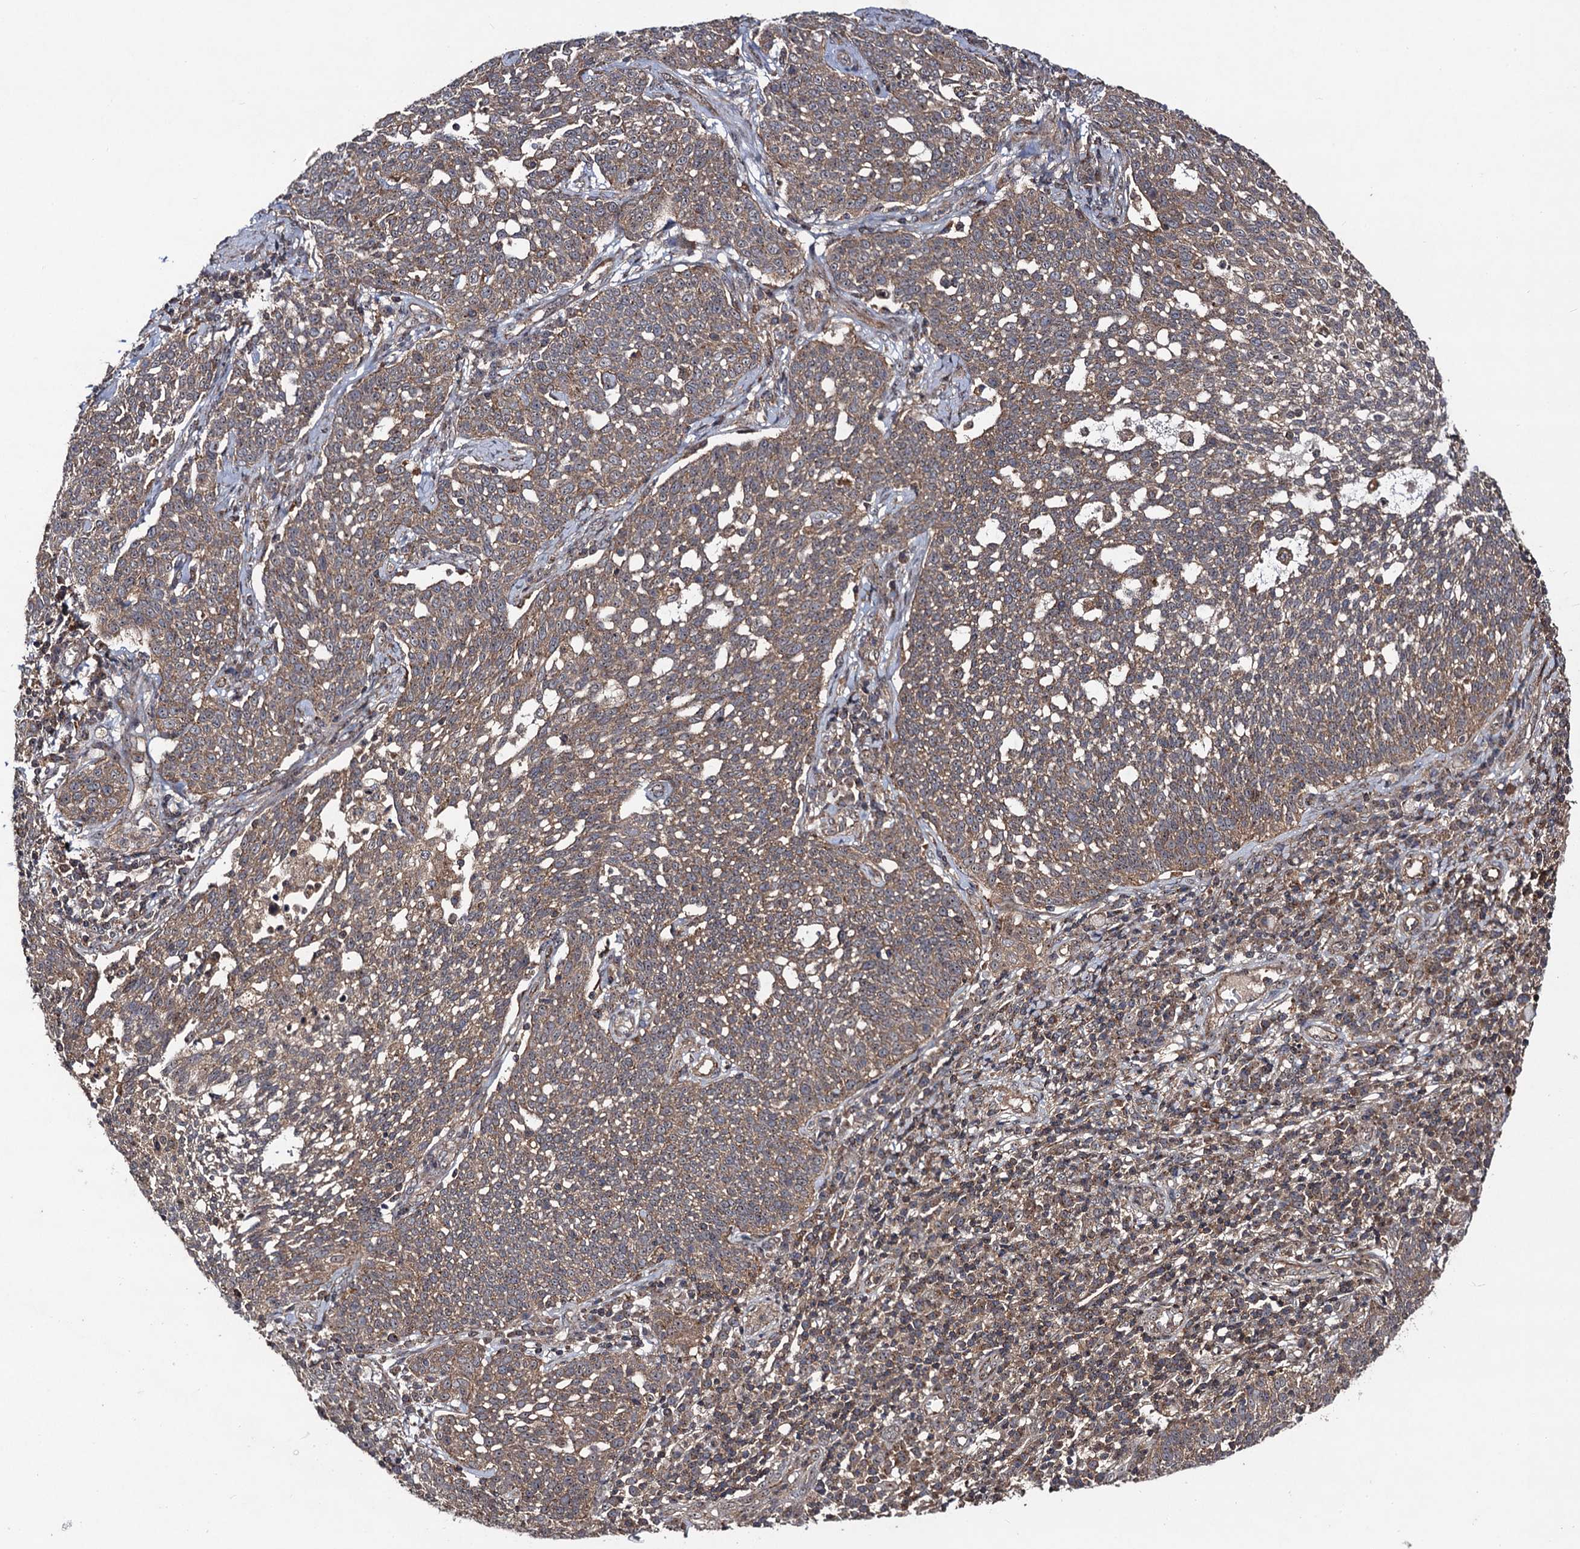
{"staining": {"intensity": "moderate", "quantity": ">75%", "location": "cytoplasmic/membranous"}, "tissue": "cervical cancer", "cell_type": "Tumor cells", "image_type": "cancer", "snomed": [{"axis": "morphology", "description": "Squamous cell carcinoma, NOS"}, {"axis": "topography", "description": "Cervix"}], "caption": "Tumor cells demonstrate medium levels of moderate cytoplasmic/membranous expression in approximately >75% of cells in cervical cancer.", "gene": "KXD1", "patient": {"sex": "female", "age": 34}}